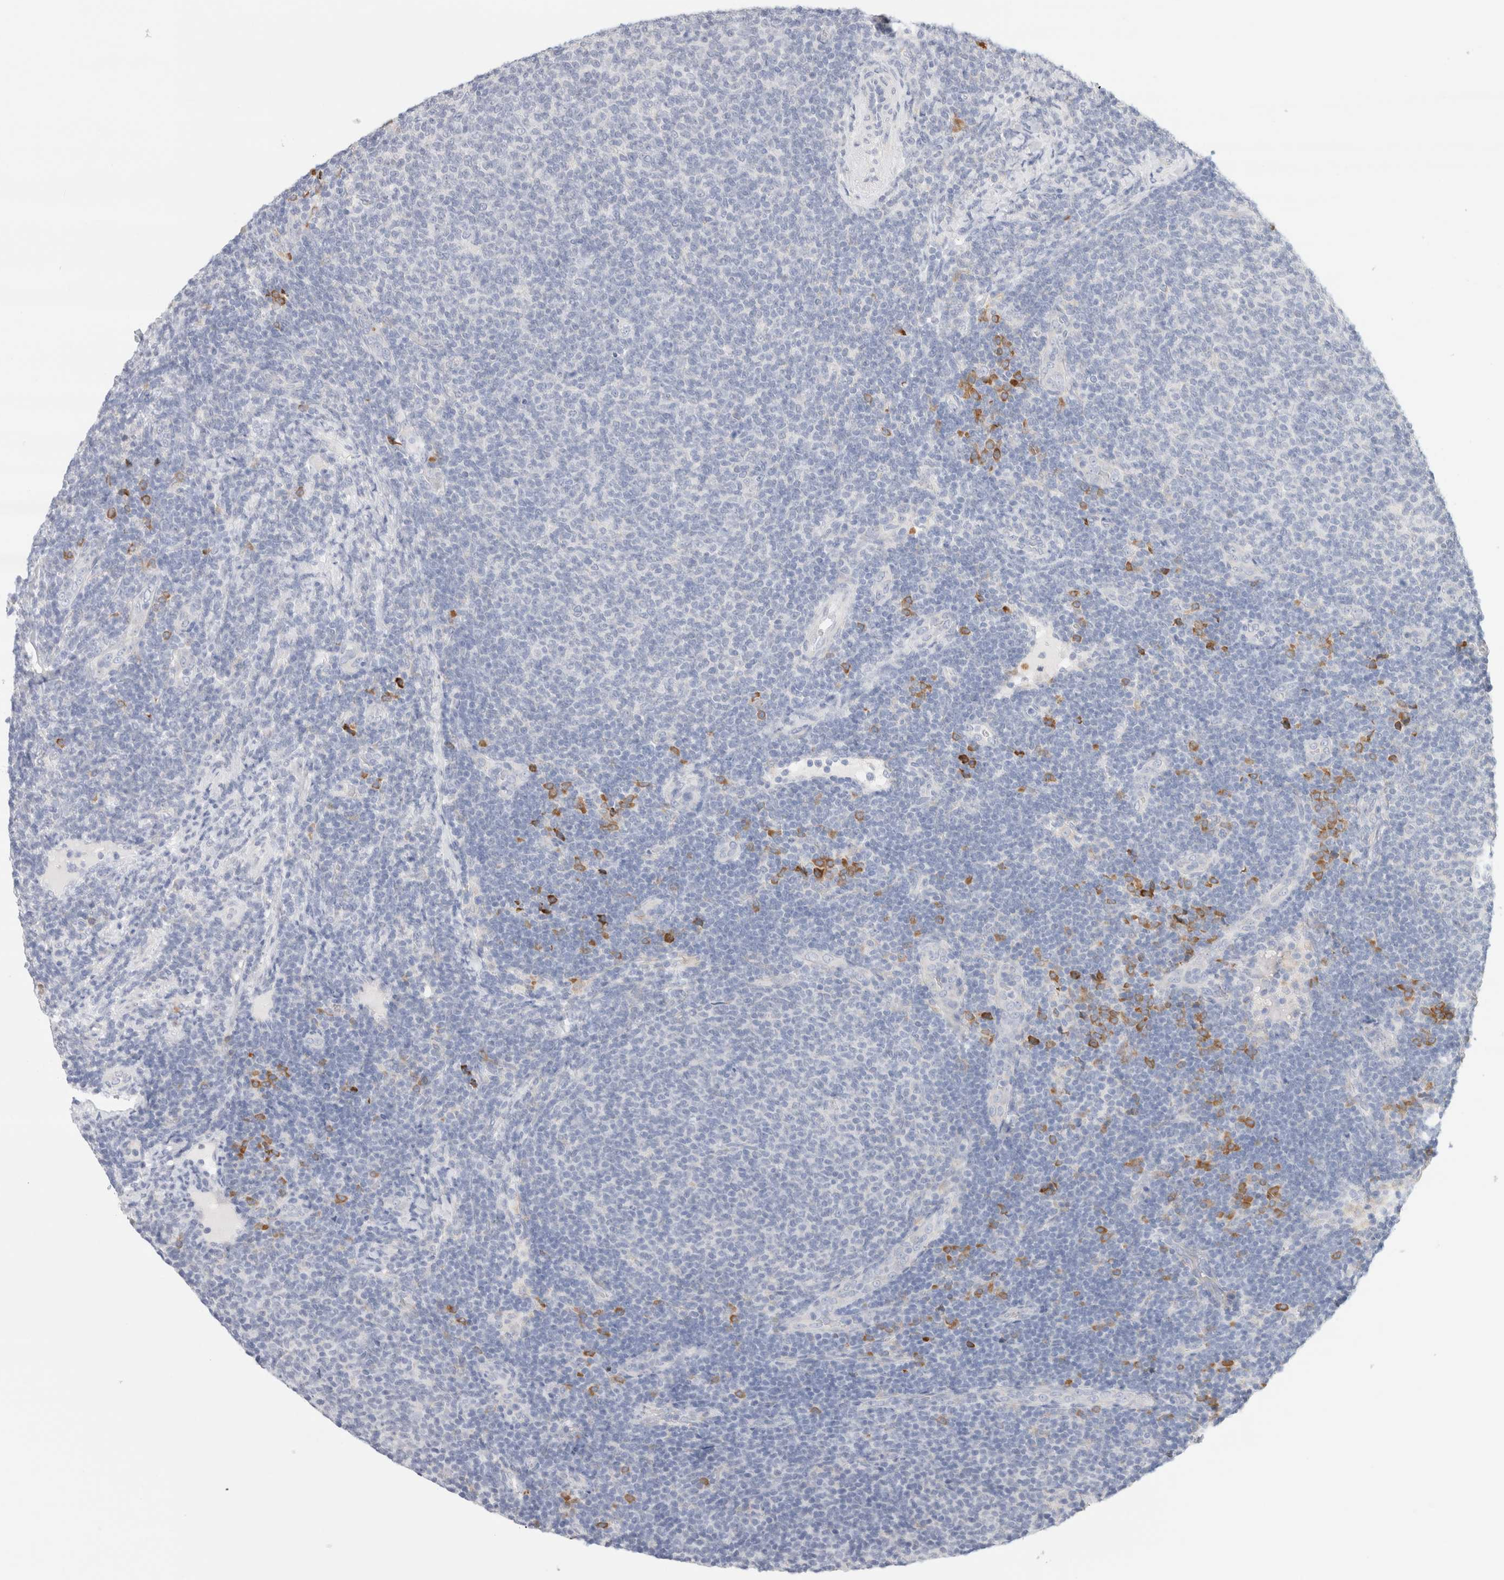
{"staining": {"intensity": "negative", "quantity": "none", "location": "none"}, "tissue": "lymphoma", "cell_type": "Tumor cells", "image_type": "cancer", "snomed": [{"axis": "morphology", "description": "Malignant lymphoma, non-Hodgkin's type, Low grade"}, {"axis": "topography", "description": "Lymph node"}], "caption": "Tumor cells show no significant expression in lymphoma. (DAB immunohistochemistry (IHC) with hematoxylin counter stain).", "gene": "CSK", "patient": {"sex": "male", "age": 66}}